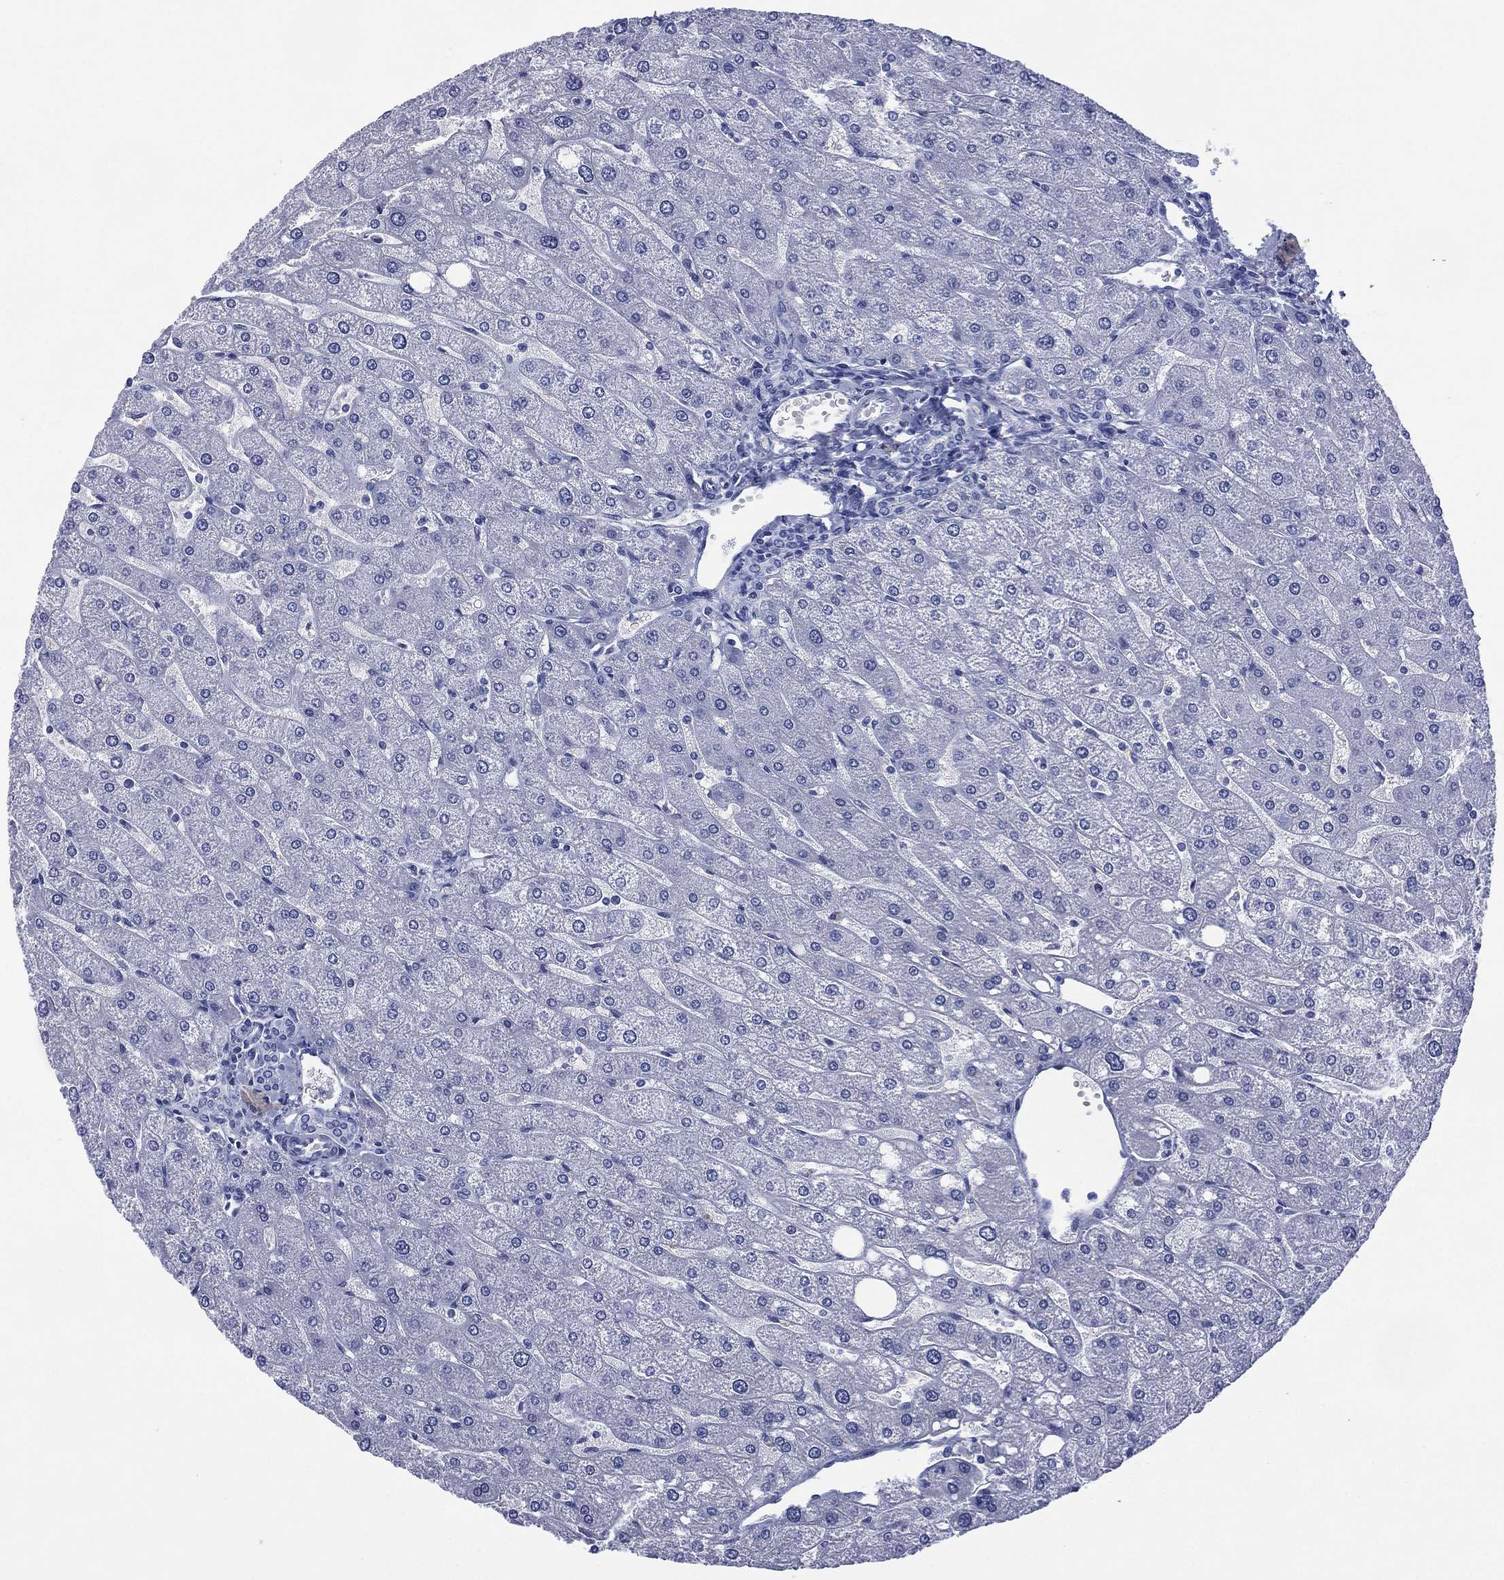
{"staining": {"intensity": "negative", "quantity": "none", "location": "none"}, "tissue": "liver", "cell_type": "Cholangiocytes", "image_type": "normal", "snomed": [{"axis": "morphology", "description": "Normal tissue, NOS"}, {"axis": "topography", "description": "Liver"}], "caption": "This image is of normal liver stained with immunohistochemistry (IHC) to label a protein in brown with the nuclei are counter-stained blue. There is no expression in cholangiocytes. (DAB (3,3'-diaminobenzidine) immunohistochemistry (IHC) visualized using brightfield microscopy, high magnification).", "gene": "SIGLECL1", "patient": {"sex": "male", "age": 67}}